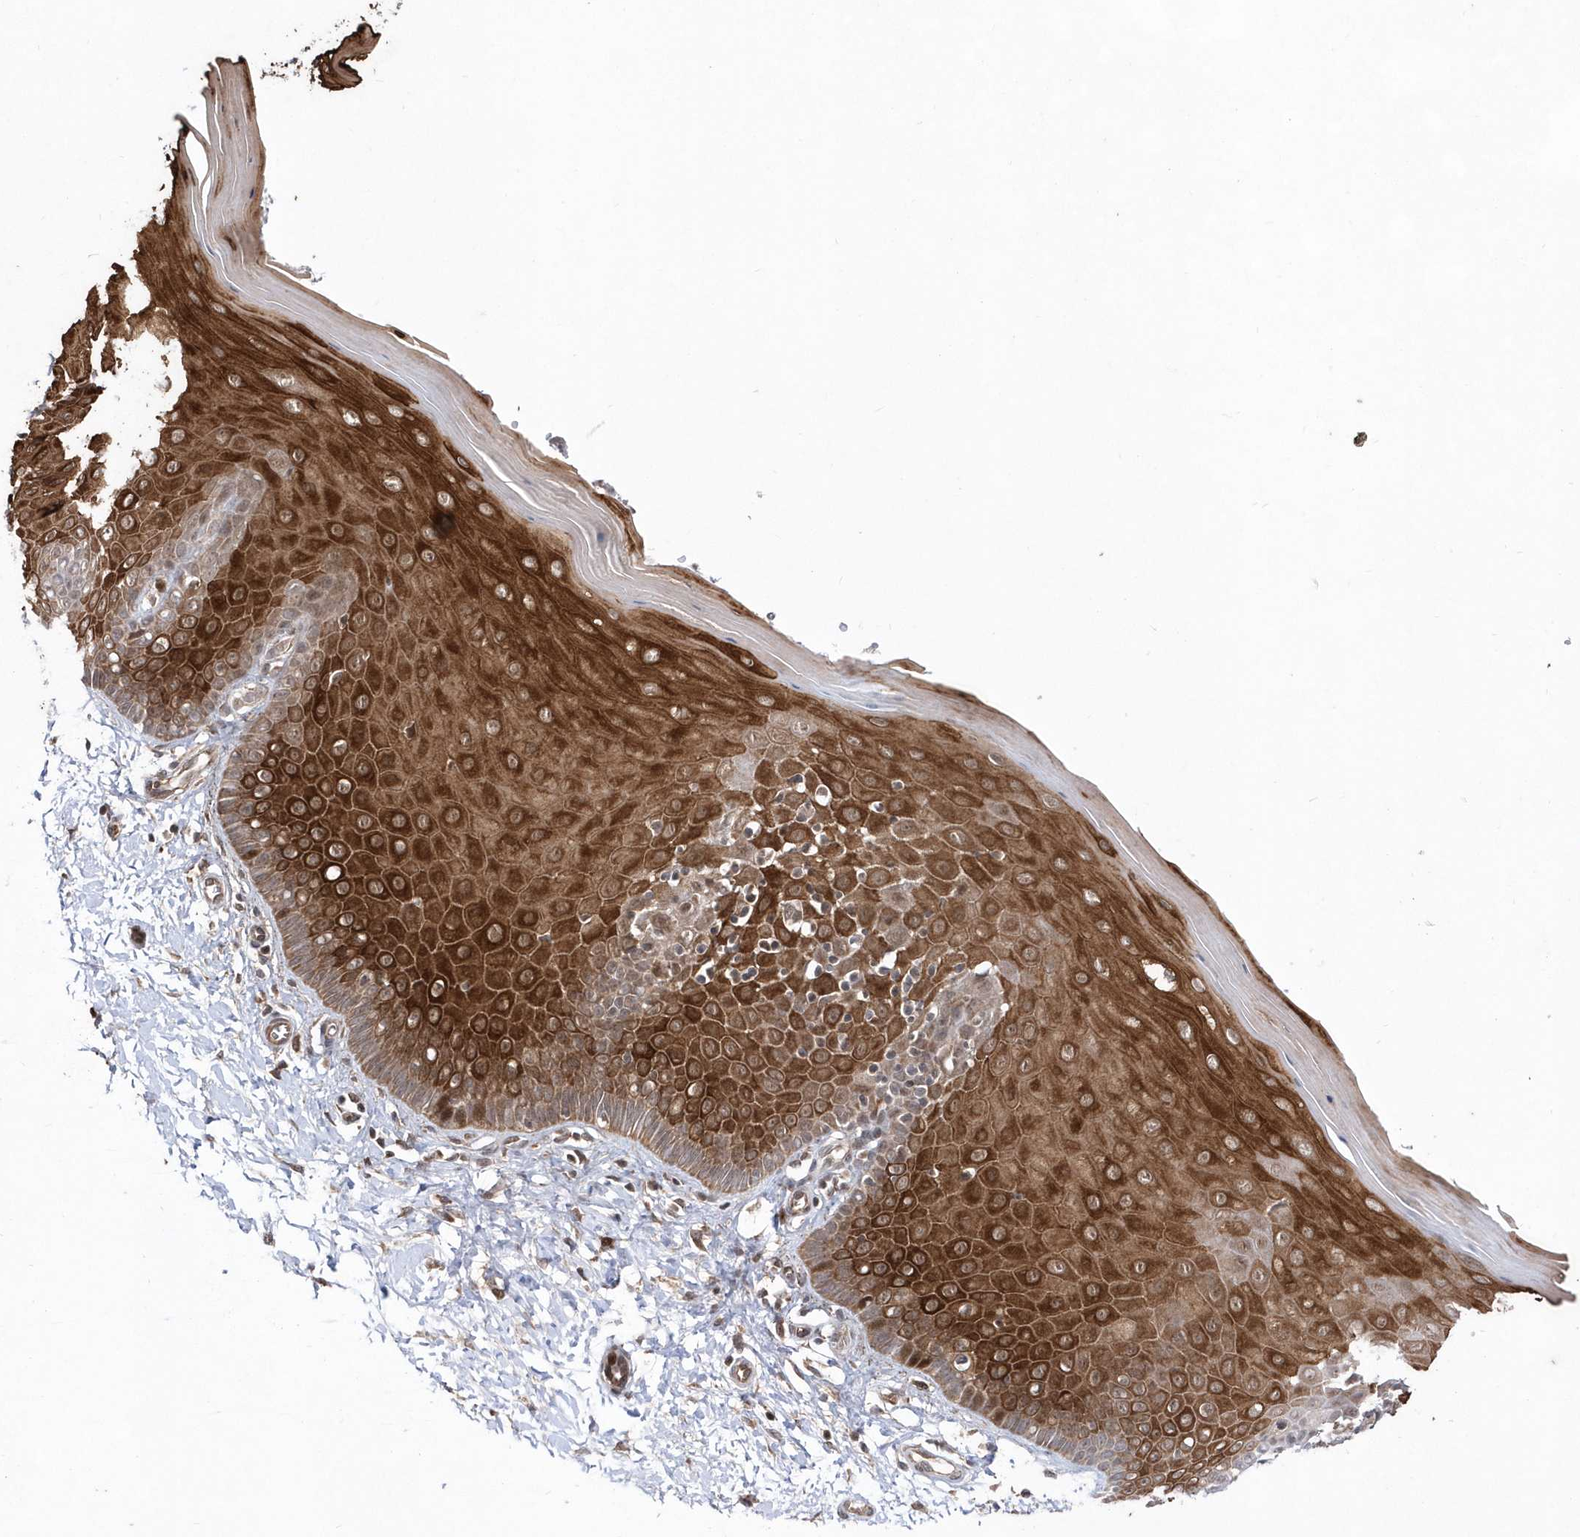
{"staining": {"intensity": "moderate", "quantity": "25%-75%", "location": "cytoplasmic/membranous,nuclear"}, "tissue": "cervix", "cell_type": "Glandular cells", "image_type": "normal", "snomed": [{"axis": "morphology", "description": "Normal tissue, NOS"}, {"axis": "topography", "description": "Cervix"}], "caption": "Immunohistochemical staining of benign cervix displays medium levels of moderate cytoplasmic/membranous,nuclear expression in about 25%-75% of glandular cells.", "gene": "DALRD3", "patient": {"sex": "female", "age": 55}}